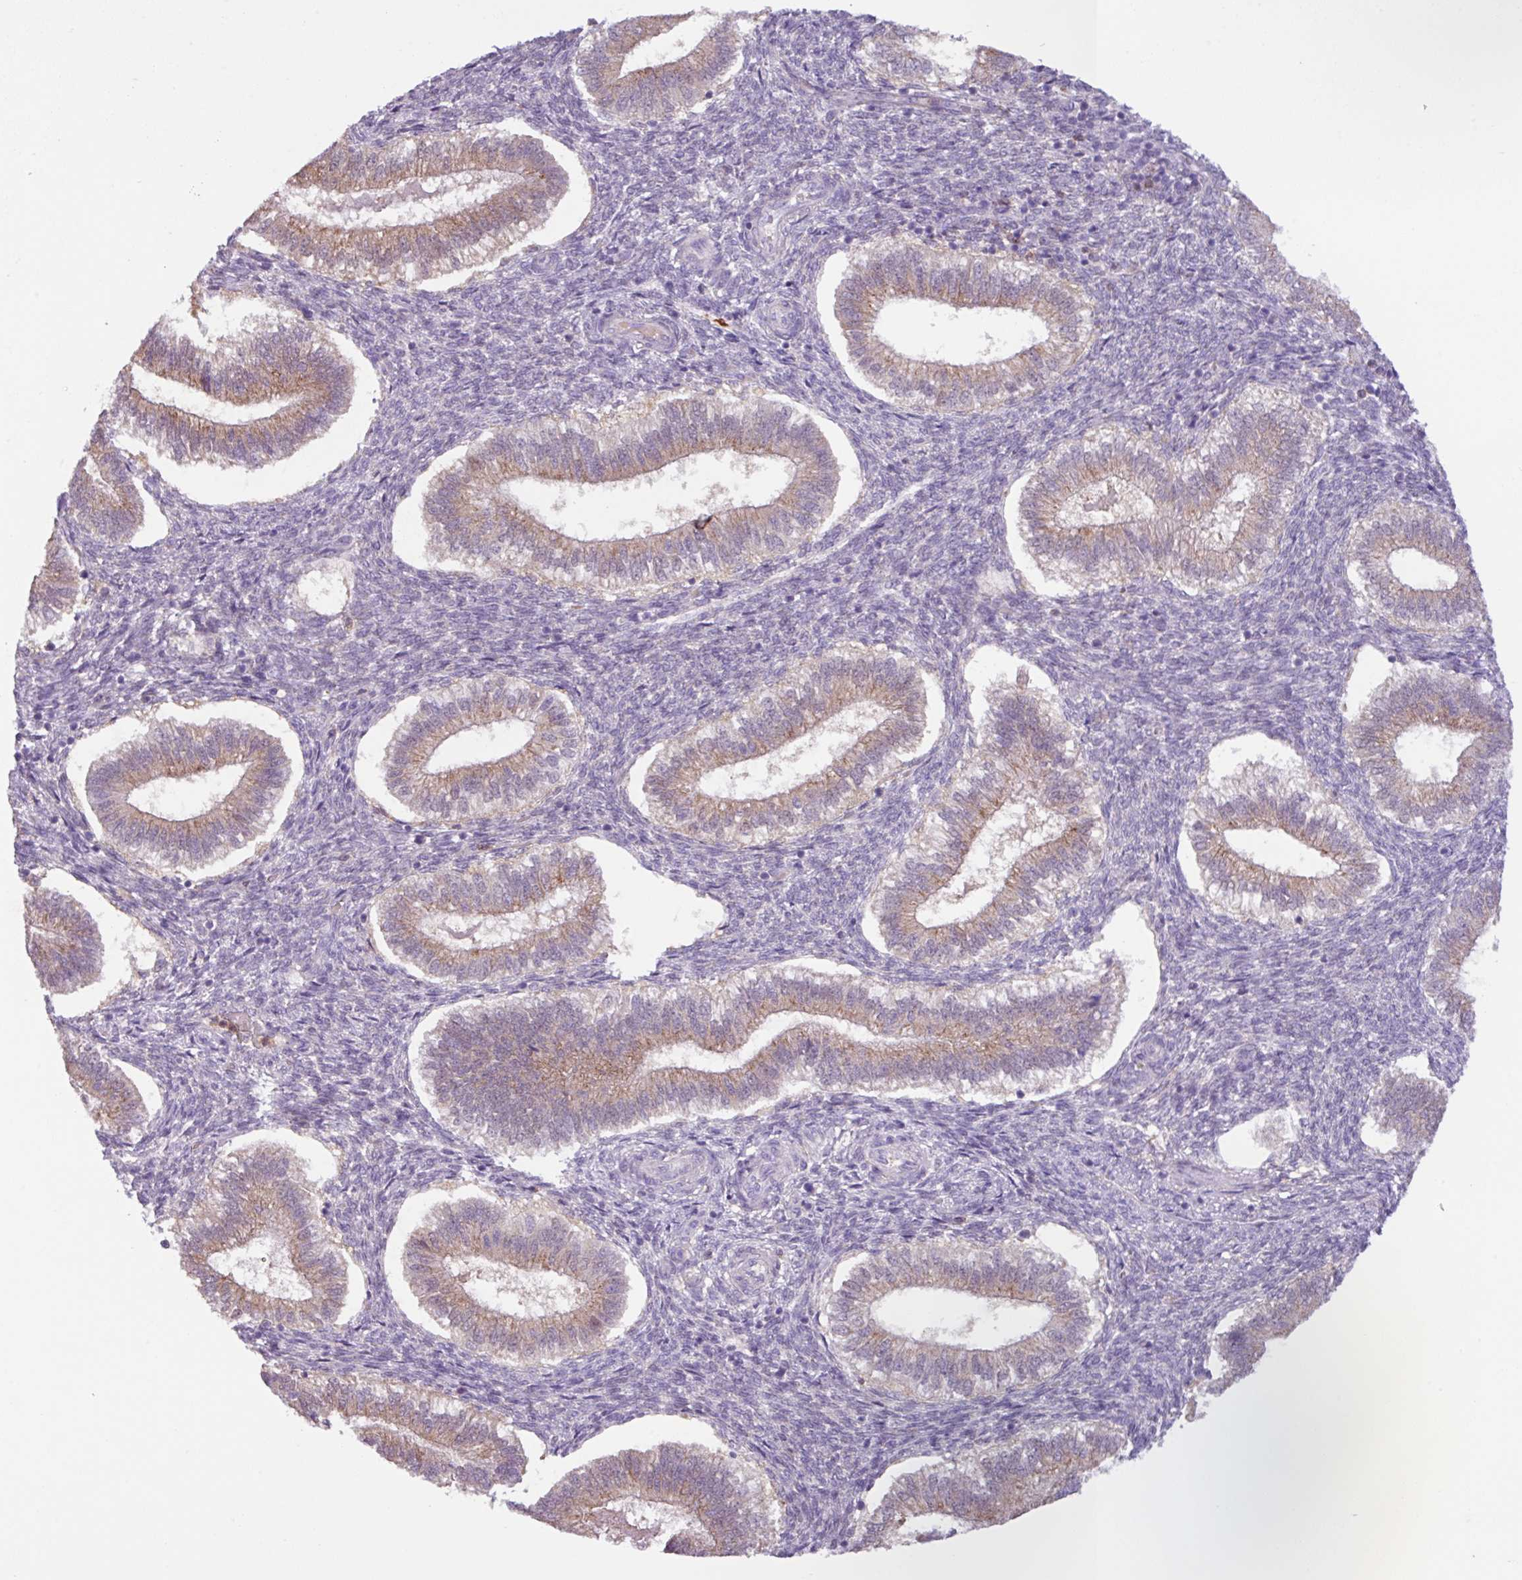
{"staining": {"intensity": "negative", "quantity": "none", "location": "none"}, "tissue": "endometrium", "cell_type": "Cells in endometrial stroma", "image_type": "normal", "snomed": [{"axis": "morphology", "description": "Normal tissue, NOS"}, {"axis": "topography", "description": "Endometrium"}], "caption": "A high-resolution photomicrograph shows IHC staining of benign endometrium, which shows no significant staining in cells in endometrial stroma.", "gene": "TONSL", "patient": {"sex": "female", "age": 25}}